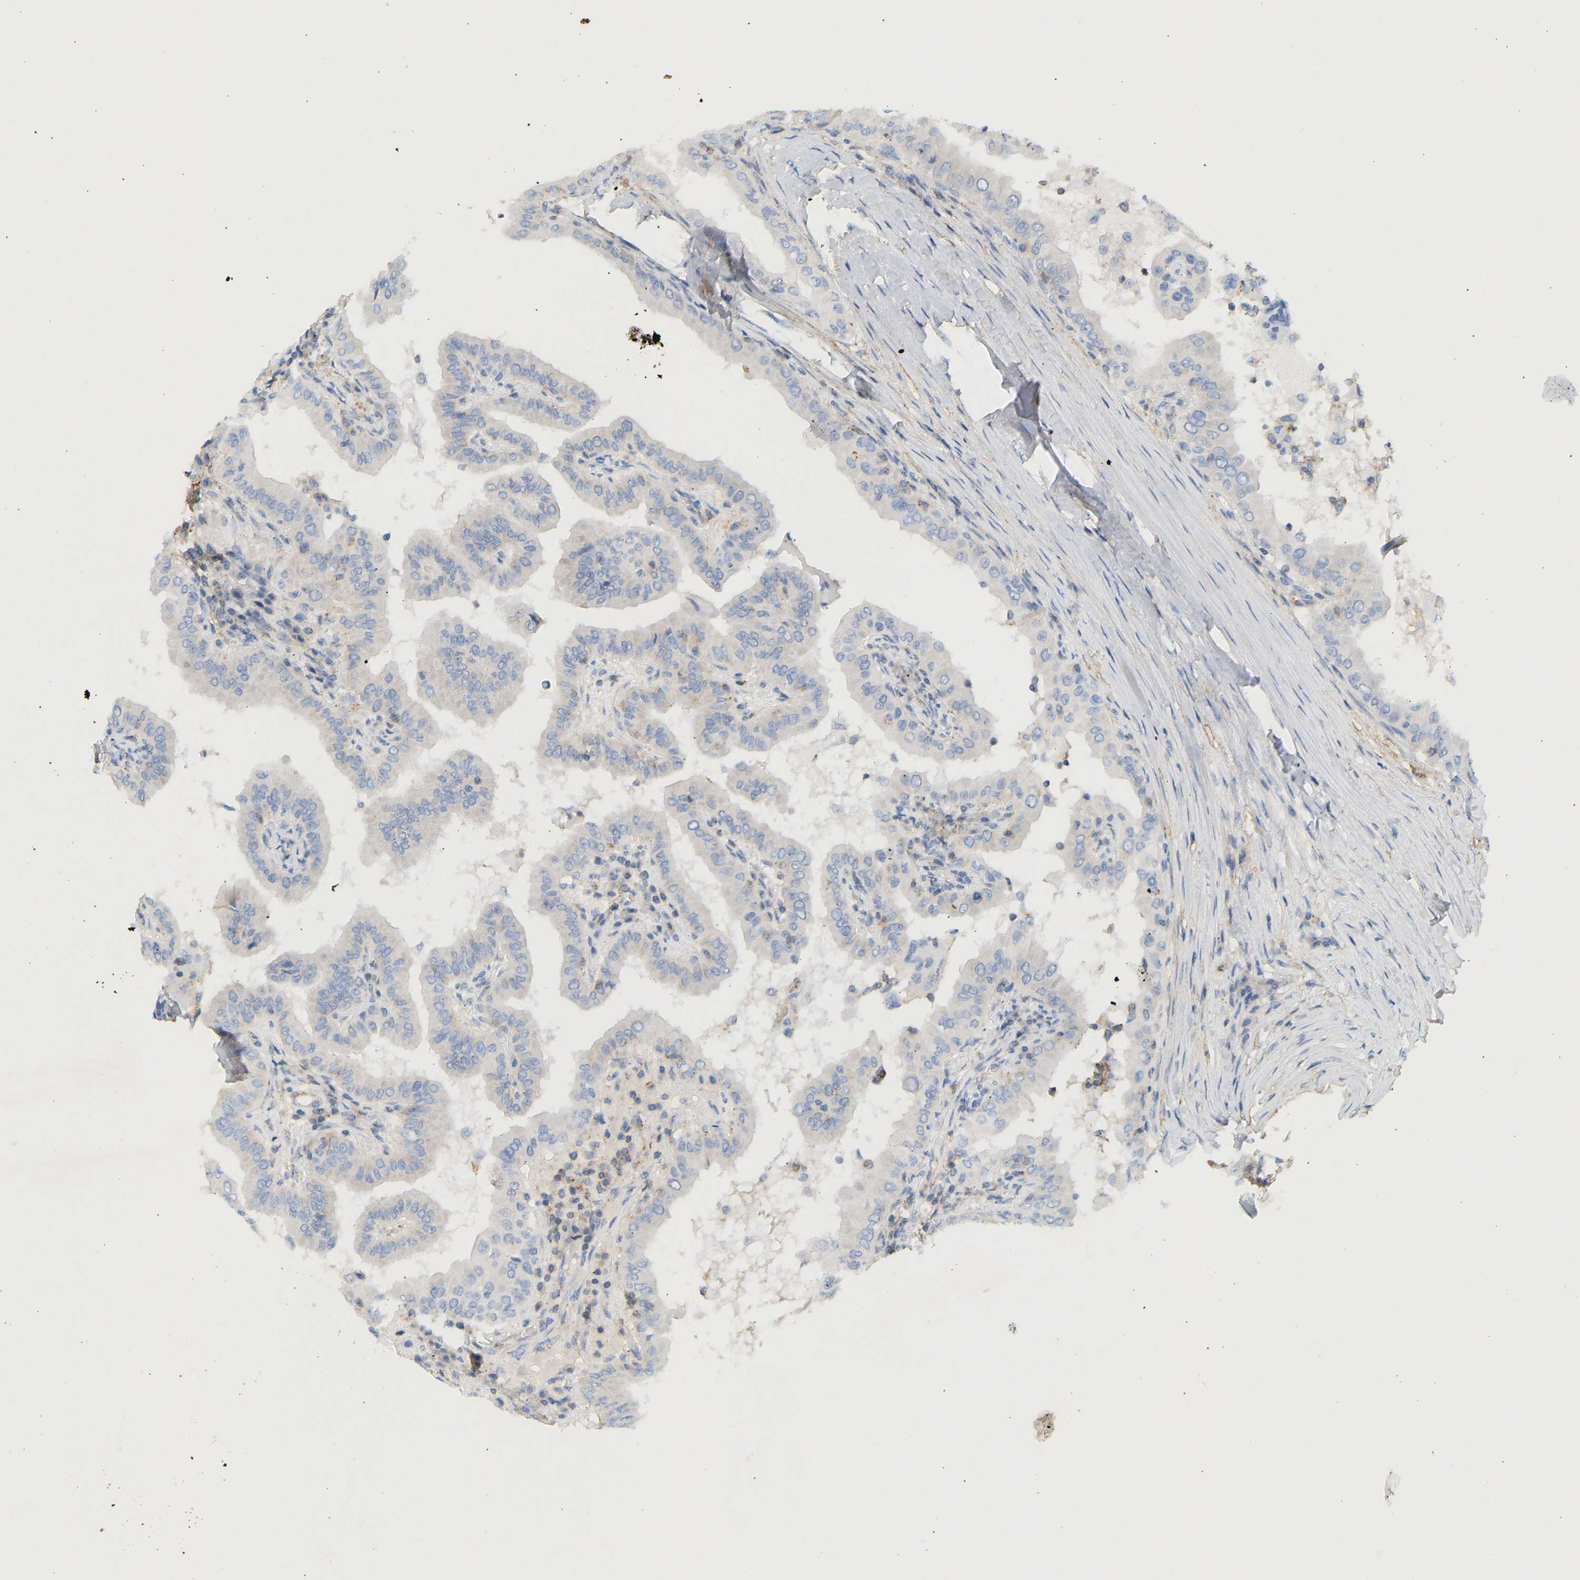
{"staining": {"intensity": "negative", "quantity": "none", "location": "none"}, "tissue": "thyroid cancer", "cell_type": "Tumor cells", "image_type": "cancer", "snomed": [{"axis": "morphology", "description": "Papillary adenocarcinoma, NOS"}, {"axis": "topography", "description": "Thyroid gland"}], "caption": "High power microscopy photomicrograph of an IHC histopathology image of thyroid papillary adenocarcinoma, revealing no significant expression in tumor cells.", "gene": "BVES", "patient": {"sex": "male", "age": 33}}